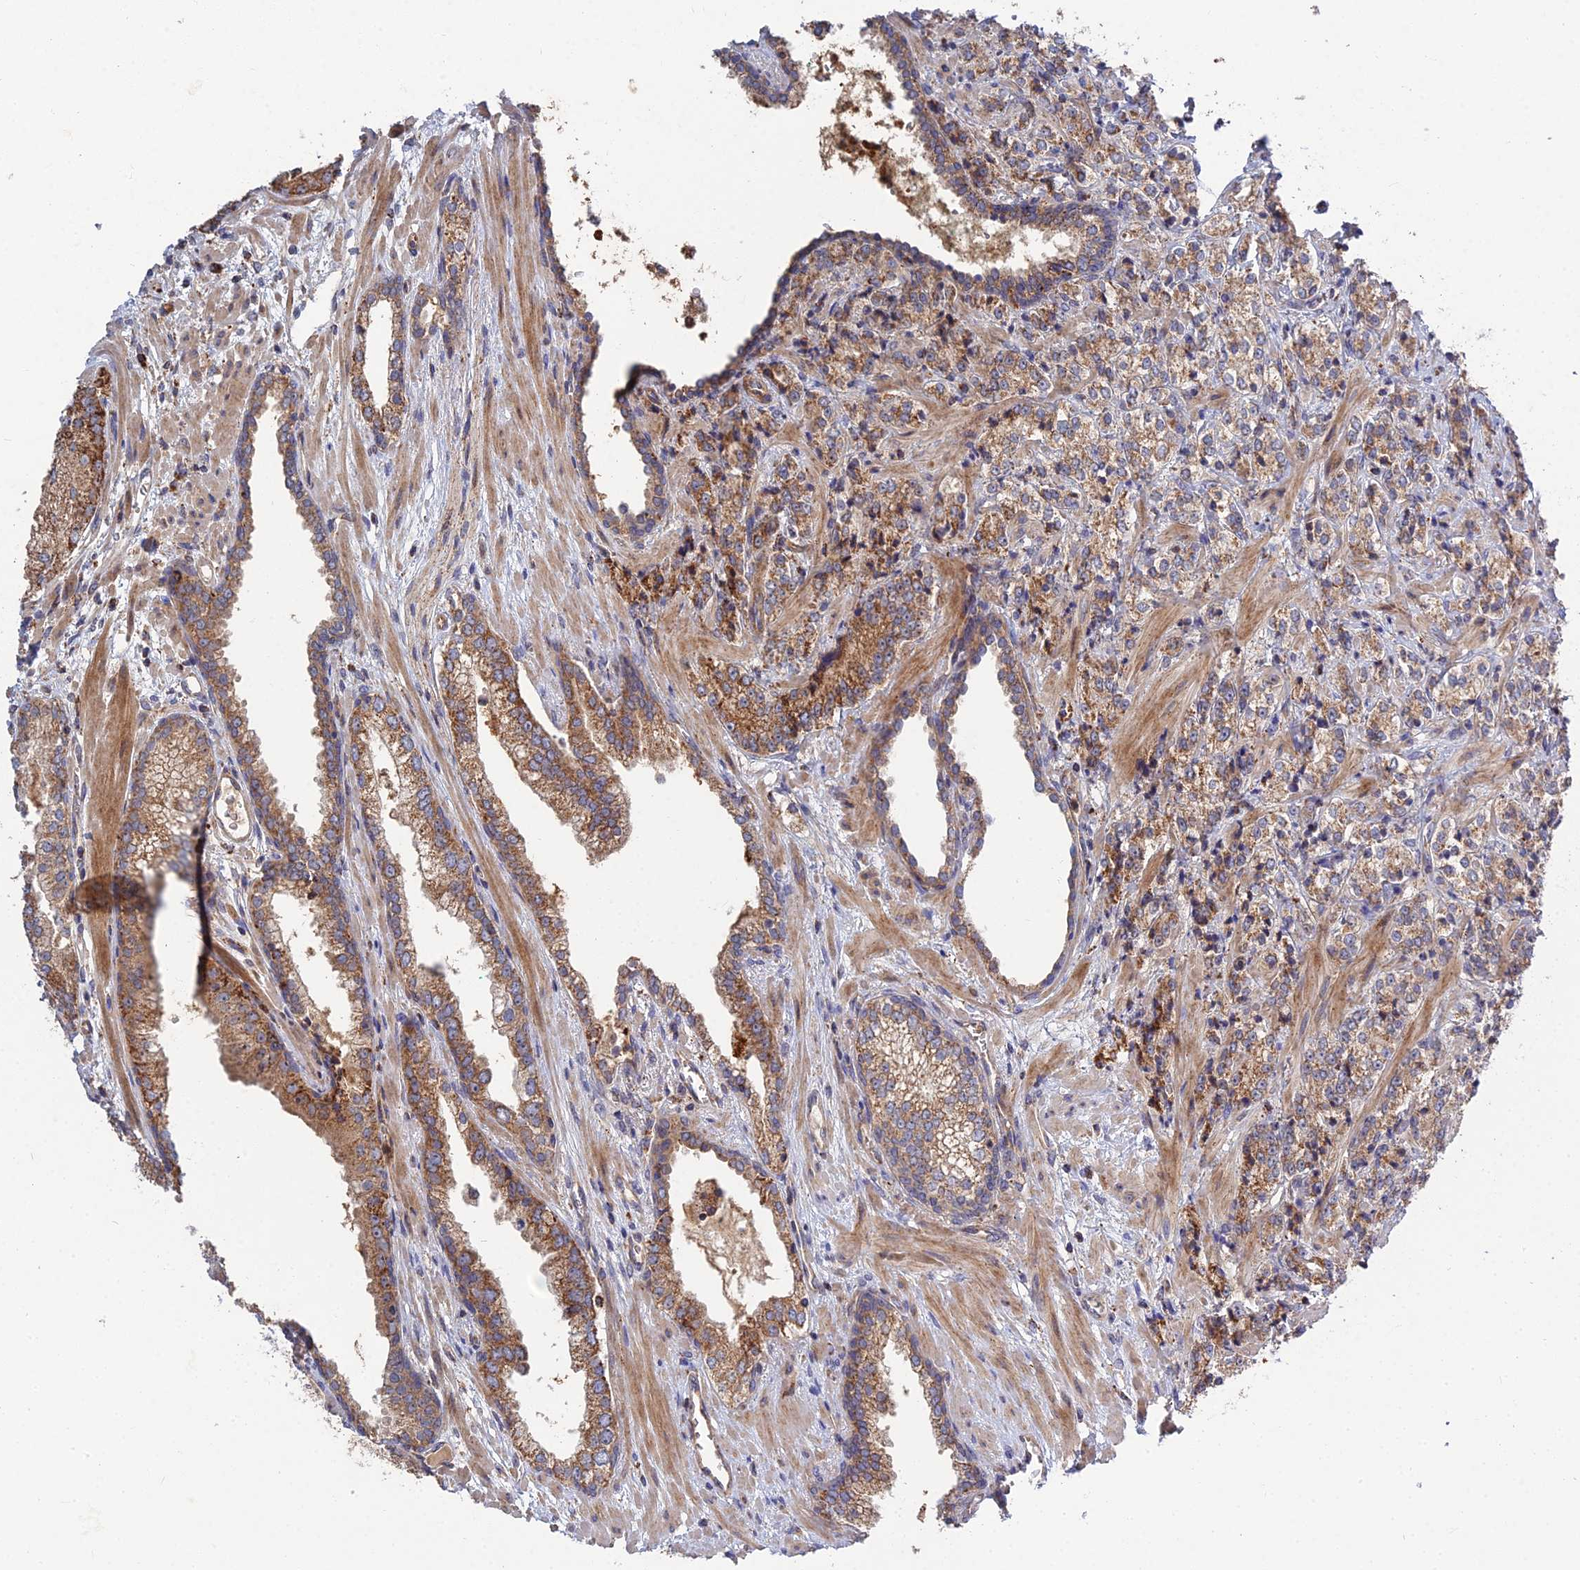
{"staining": {"intensity": "moderate", "quantity": ">75%", "location": "cytoplasmic/membranous"}, "tissue": "prostate cancer", "cell_type": "Tumor cells", "image_type": "cancer", "snomed": [{"axis": "morphology", "description": "Adenocarcinoma, High grade"}, {"axis": "topography", "description": "Prostate"}], "caption": "Prostate cancer tissue shows moderate cytoplasmic/membranous positivity in about >75% of tumor cells (brown staining indicates protein expression, while blue staining denotes nuclei).", "gene": "RIC8B", "patient": {"sex": "male", "age": 69}}